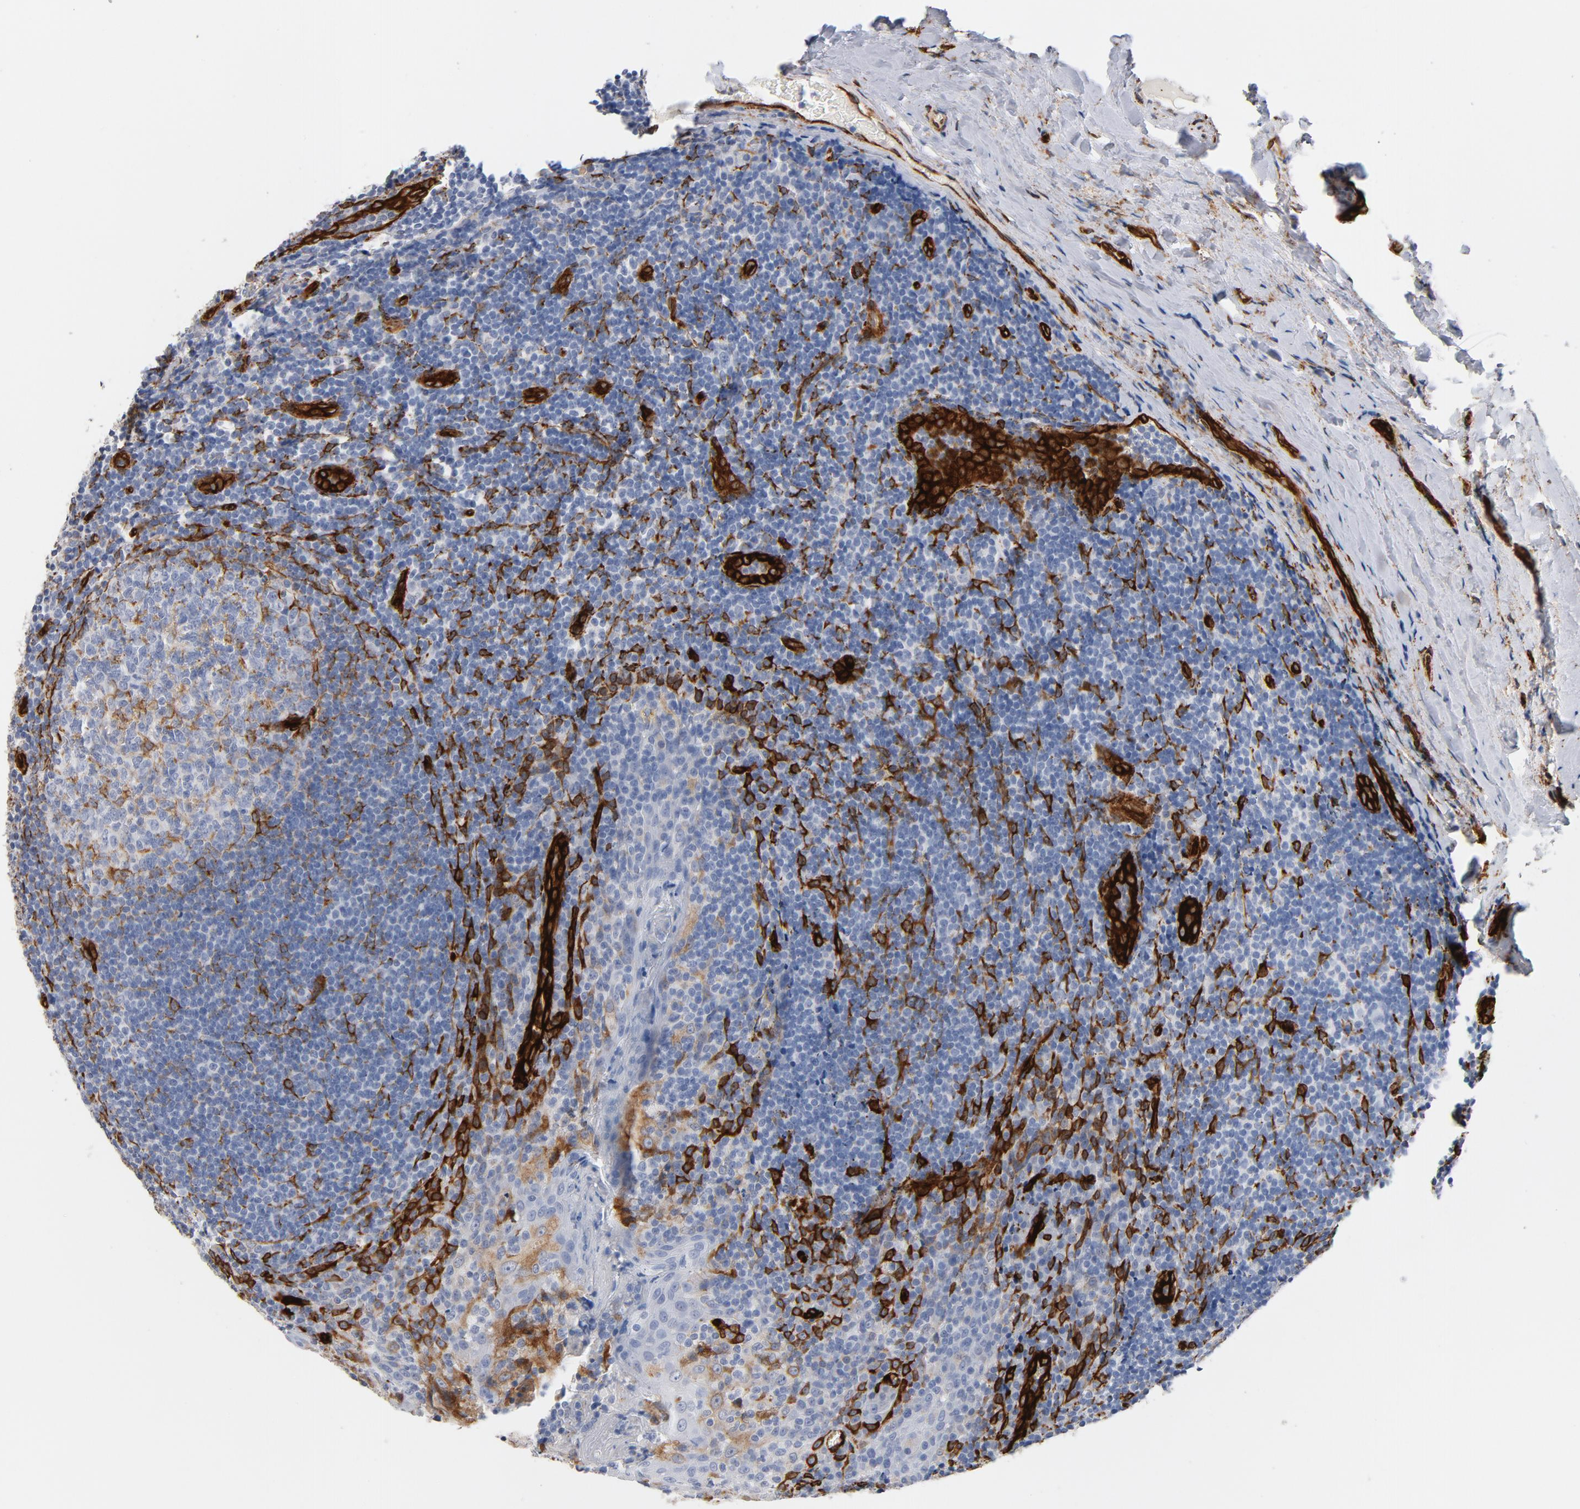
{"staining": {"intensity": "weak", "quantity": "25%-75%", "location": "cytoplasmic/membranous"}, "tissue": "tonsil", "cell_type": "Germinal center cells", "image_type": "normal", "snomed": [{"axis": "morphology", "description": "Normal tissue, NOS"}, {"axis": "topography", "description": "Tonsil"}], "caption": "Immunohistochemical staining of normal tonsil reveals low levels of weak cytoplasmic/membranous staining in about 25%-75% of germinal center cells. (DAB IHC, brown staining for protein, blue staining for nuclei).", "gene": "SERPINH1", "patient": {"sex": "male", "age": 31}}